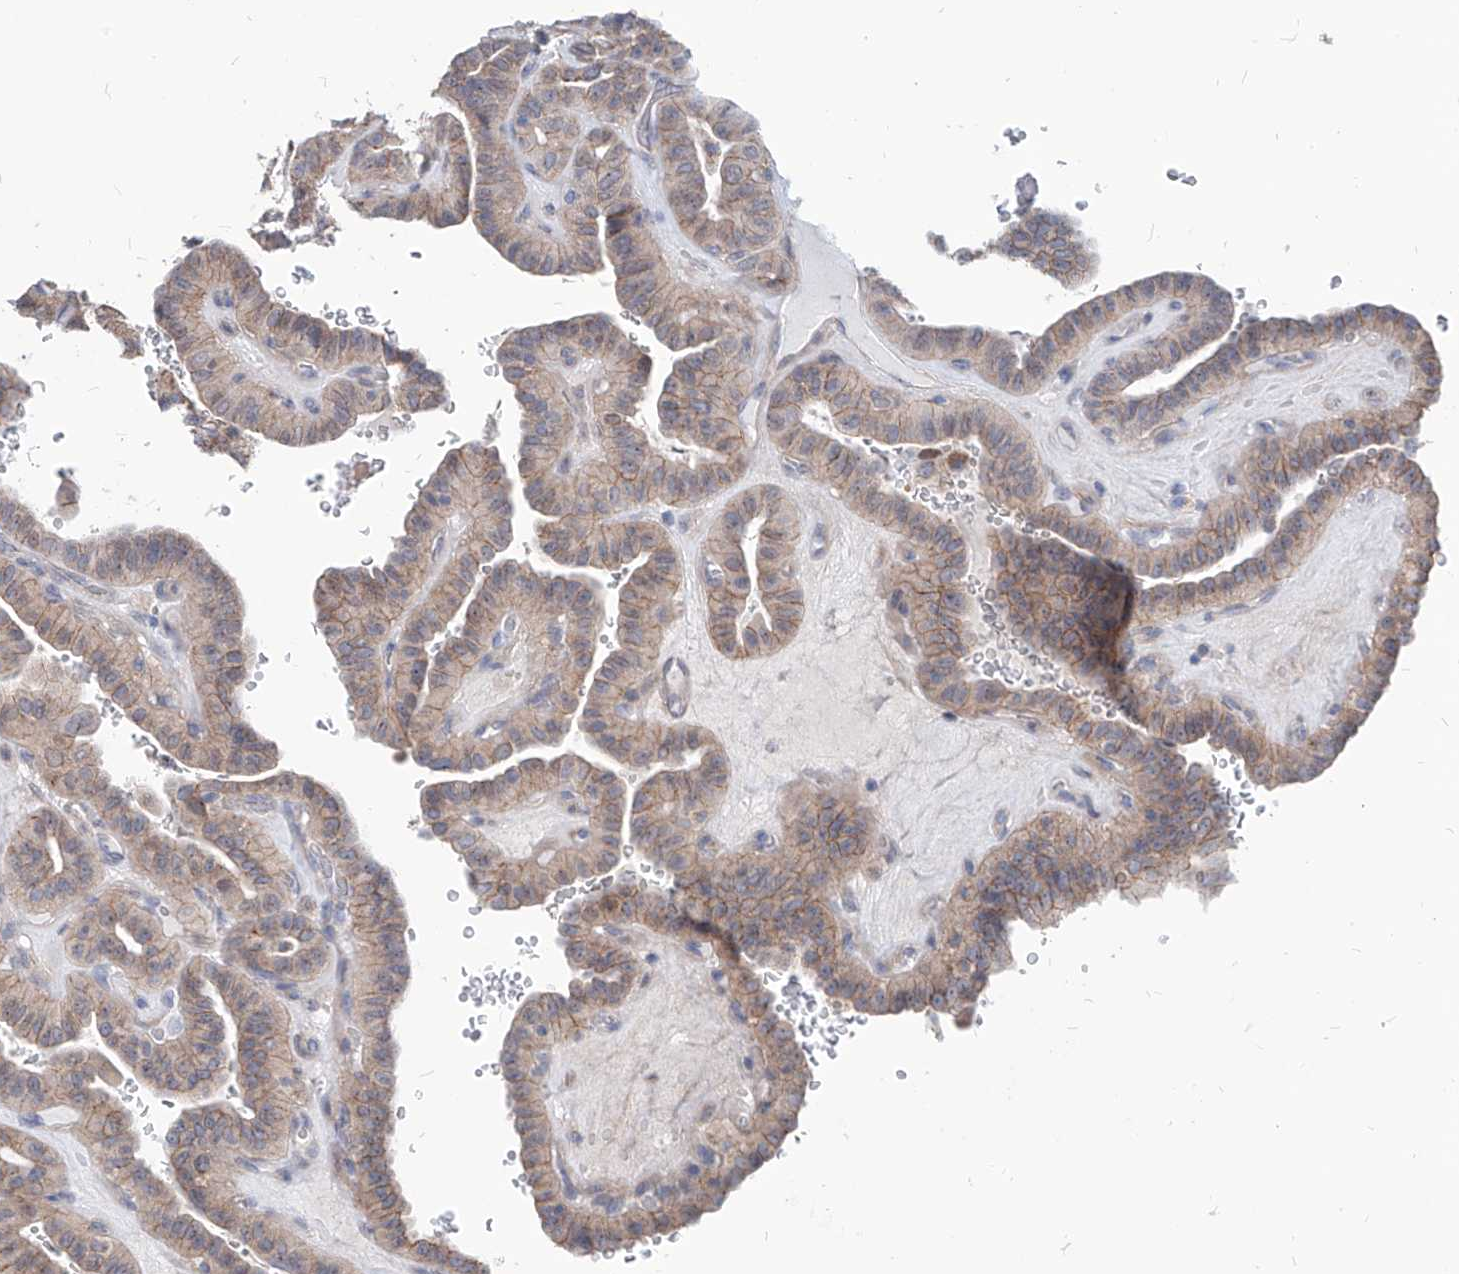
{"staining": {"intensity": "weak", "quantity": ">75%", "location": "cytoplasmic/membranous"}, "tissue": "thyroid cancer", "cell_type": "Tumor cells", "image_type": "cancer", "snomed": [{"axis": "morphology", "description": "Papillary adenocarcinoma, NOS"}, {"axis": "topography", "description": "Thyroid gland"}], "caption": "Protein analysis of thyroid papillary adenocarcinoma tissue reveals weak cytoplasmic/membranous staining in about >75% of tumor cells.", "gene": "AGPS", "patient": {"sex": "male", "age": 77}}